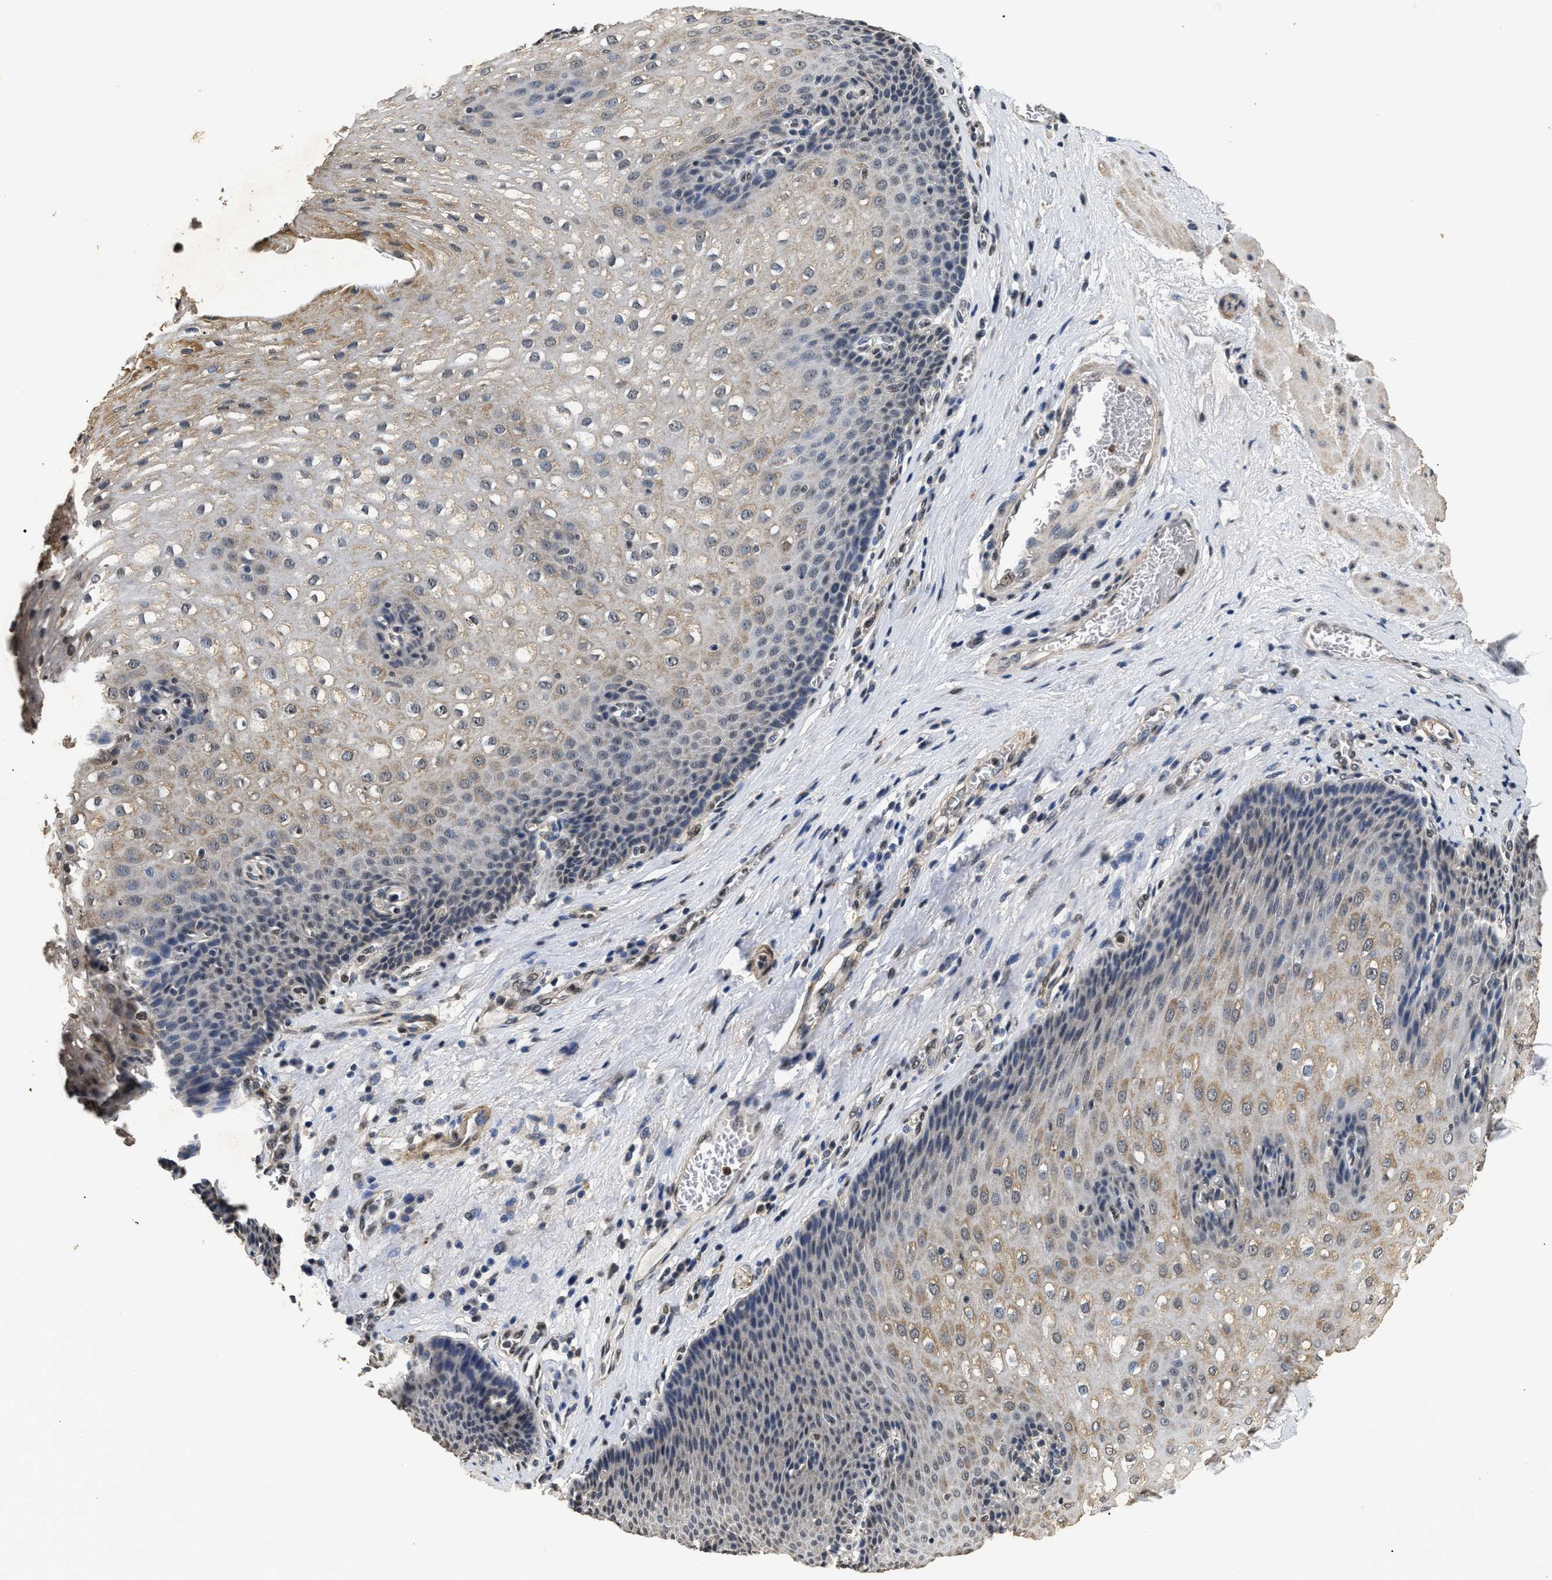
{"staining": {"intensity": "weak", "quantity": "25%-75%", "location": "cytoplasmic/membranous"}, "tissue": "esophagus", "cell_type": "Squamous epithelial cells", "image_type": "normal", "snomed": [{"axis": "morphology", "description": "Normal tissue, NOS"}, {"axis": "topography", "description": "Esophagus"}], "caption": "Immunohistochemistry (IHC) of benign human esophagus shows low levels of weak cytoplasmic/membranous expression in about 25%-75% of squamous epithelial cells. (Brightfield microscopy of DAB IHC at high magnification).", "gene": "ANP32E", "patient": {"sex": "male", "age": 48}}